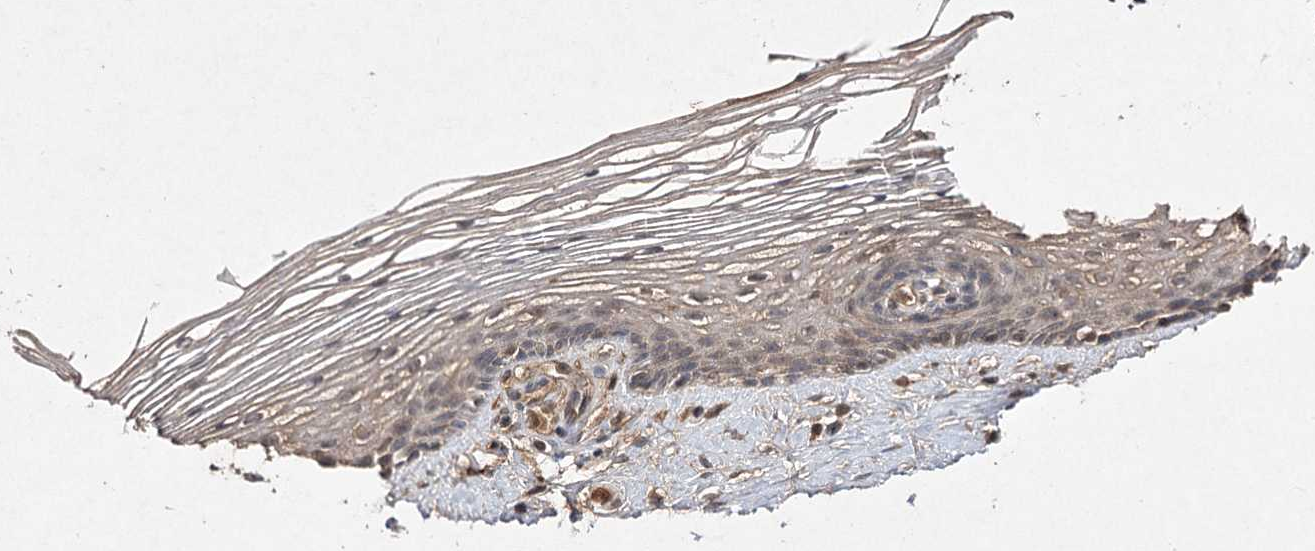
{"staining": {"intensity": "weak", "quantity": ">75%", "location": "cytoplasmic/membranous,nuclear"}, "tissue": "vagina", "cell_type": "Squamous epithelial cells", "image_type": "normal", "snomed": [{"axis": "morphology", "description": "Normal tissue, NOS"}, {"axis": "topography", "description": "Vagina"}], "caption": "Immunohistochemistry of benign human vagina displays low levels of weak cytoplasmic/membranous,nuclear positivity in approximately >75% of squamous epithelial cells. The protein is shown in brown color, while the nuclei are stained blue.", "gene": "FANCL", "patient": {"sex": "female", "age": 46}}